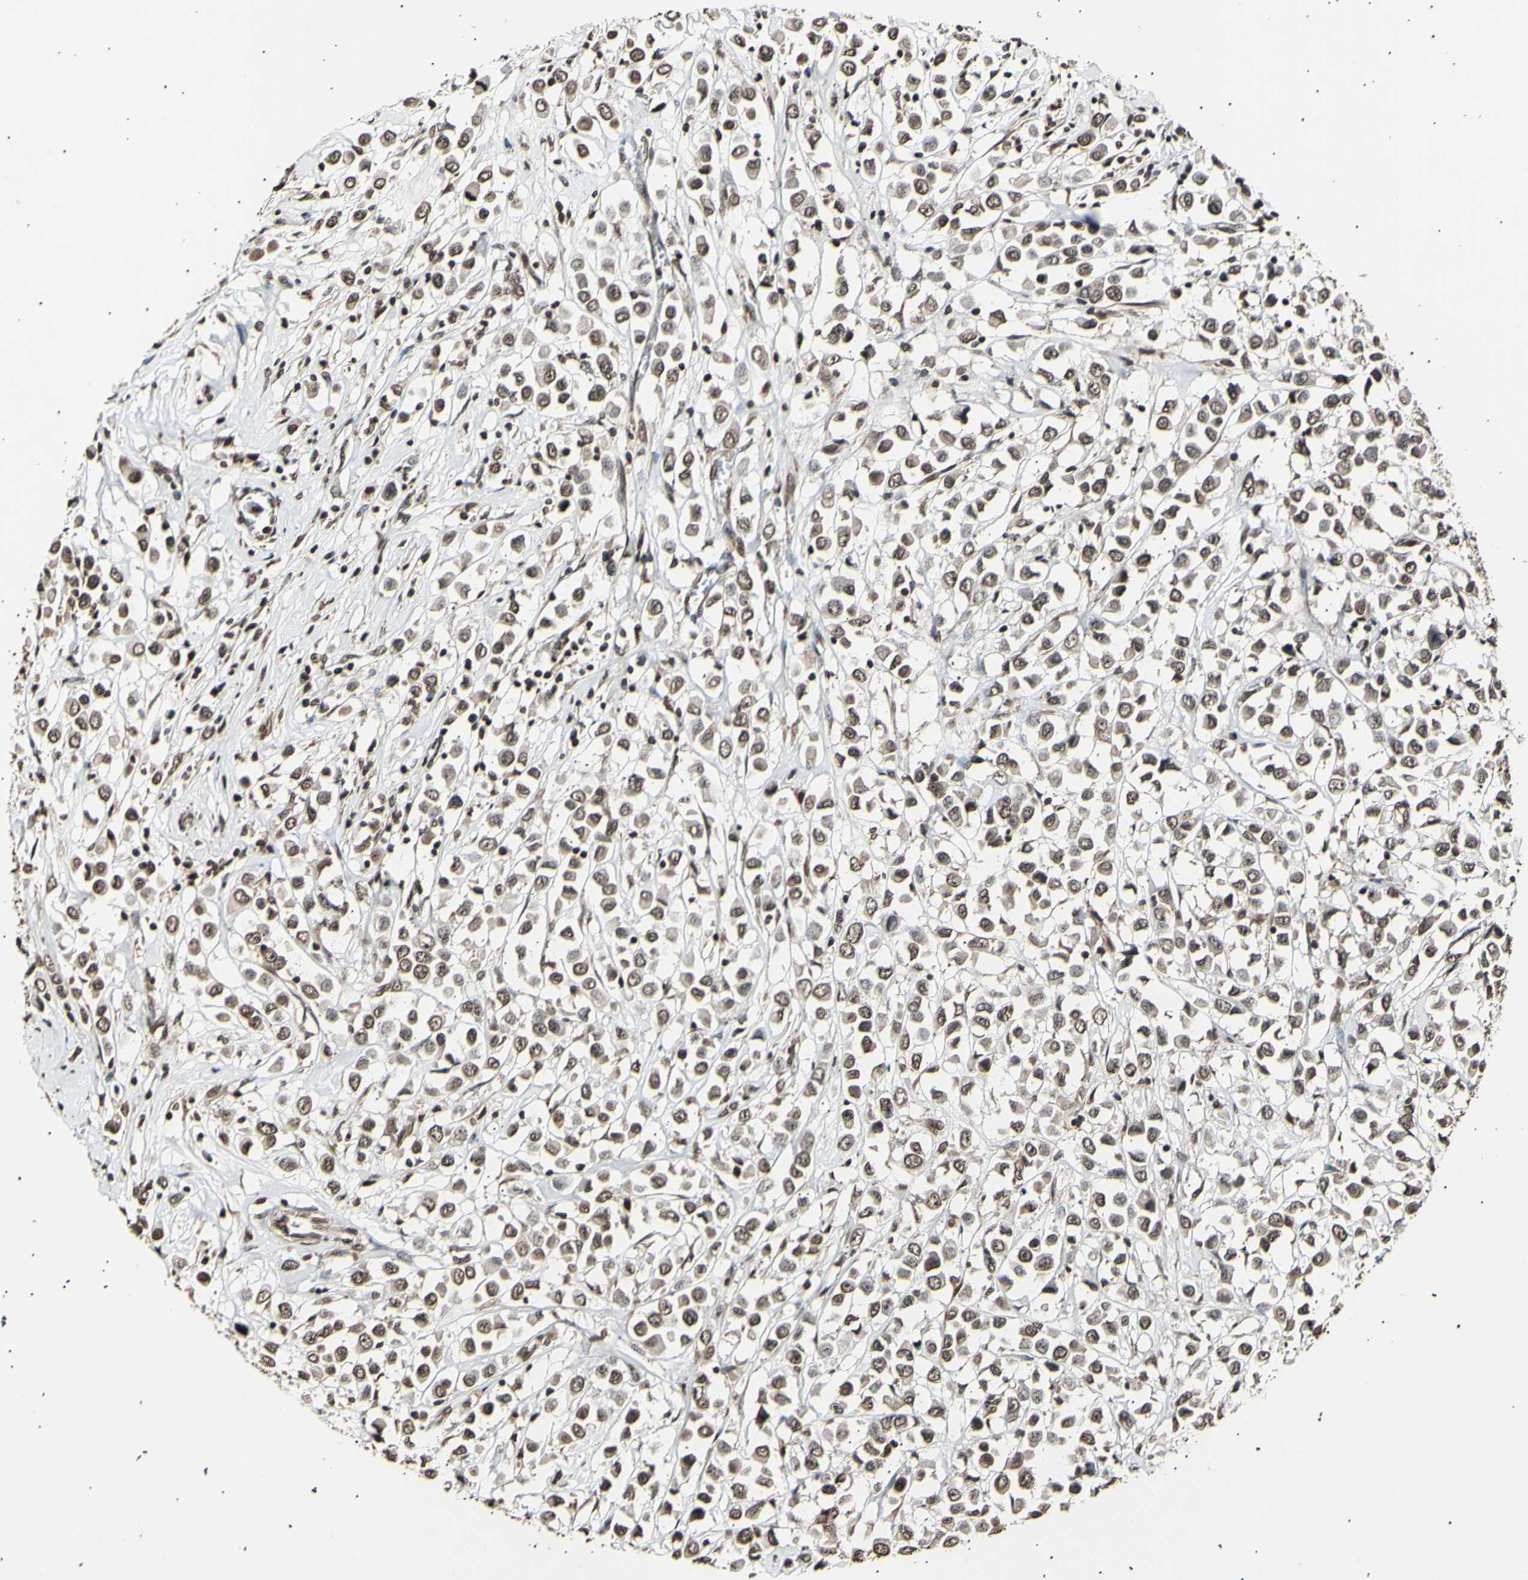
{"staining": {"intensity": "moderate", "quantity": ">75%", "location": "cytoplasmic/membranous,nuclear"}, "tissue": "breast cancer", "cell_type": "Tumor cells", "image_type": "cancer", "snomed": [{"axis": "morphology", "description": "Duct carcinoma"}, {"axis": "topography", "description": "Breast"}], "caption": "Protein staining by immunohistochemistry (IHC) demonstrates moderate cytoplasmic/membranous and nuclear positivity in approximately >75% of tumor cells in breast cancer. (IHC, brightfield microscopy, high magnification).", "gene": "ANAPC7", "patient": {"sex": "female", "age": 61}}